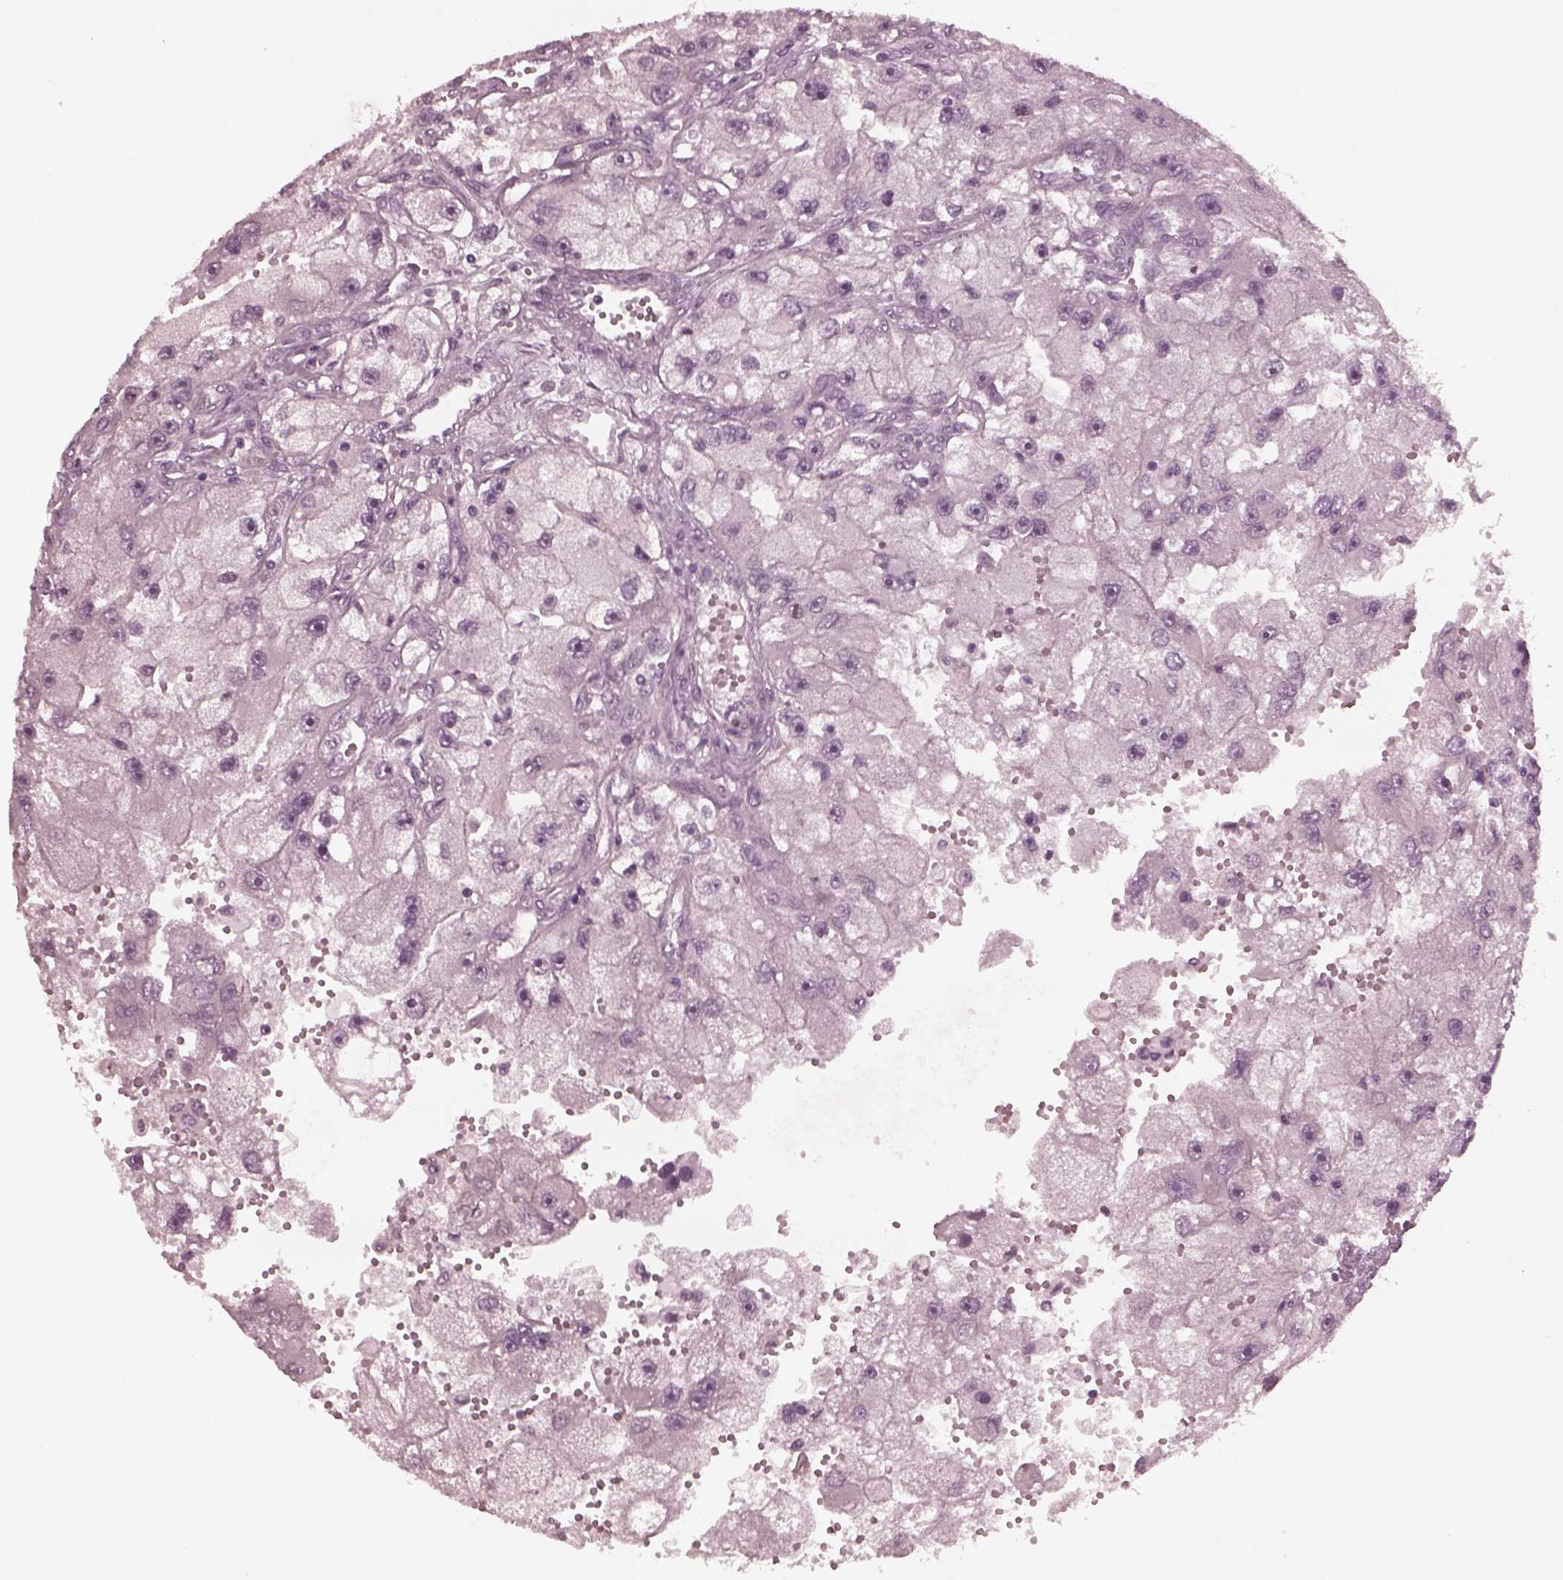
{"staining": {"intensity": "negative", "quantity": "none", "location": "none"}, "tissue": "renal cancer", "cell_type": "Tumor cells", "image_type": "cancer", "snomed": [{"axis": "morphology", "description": "Adenocarcinoma, NOS"}, {"axis": "topography", "description": "Kidney"}], "caption": "Human renal adenocarcinoma stained for a protein using immunohistochemistry (IHC) exhibits no staining in tumor cells.", "gene": "SAXO1", "patient": {"sex": "male", "age": 63}}